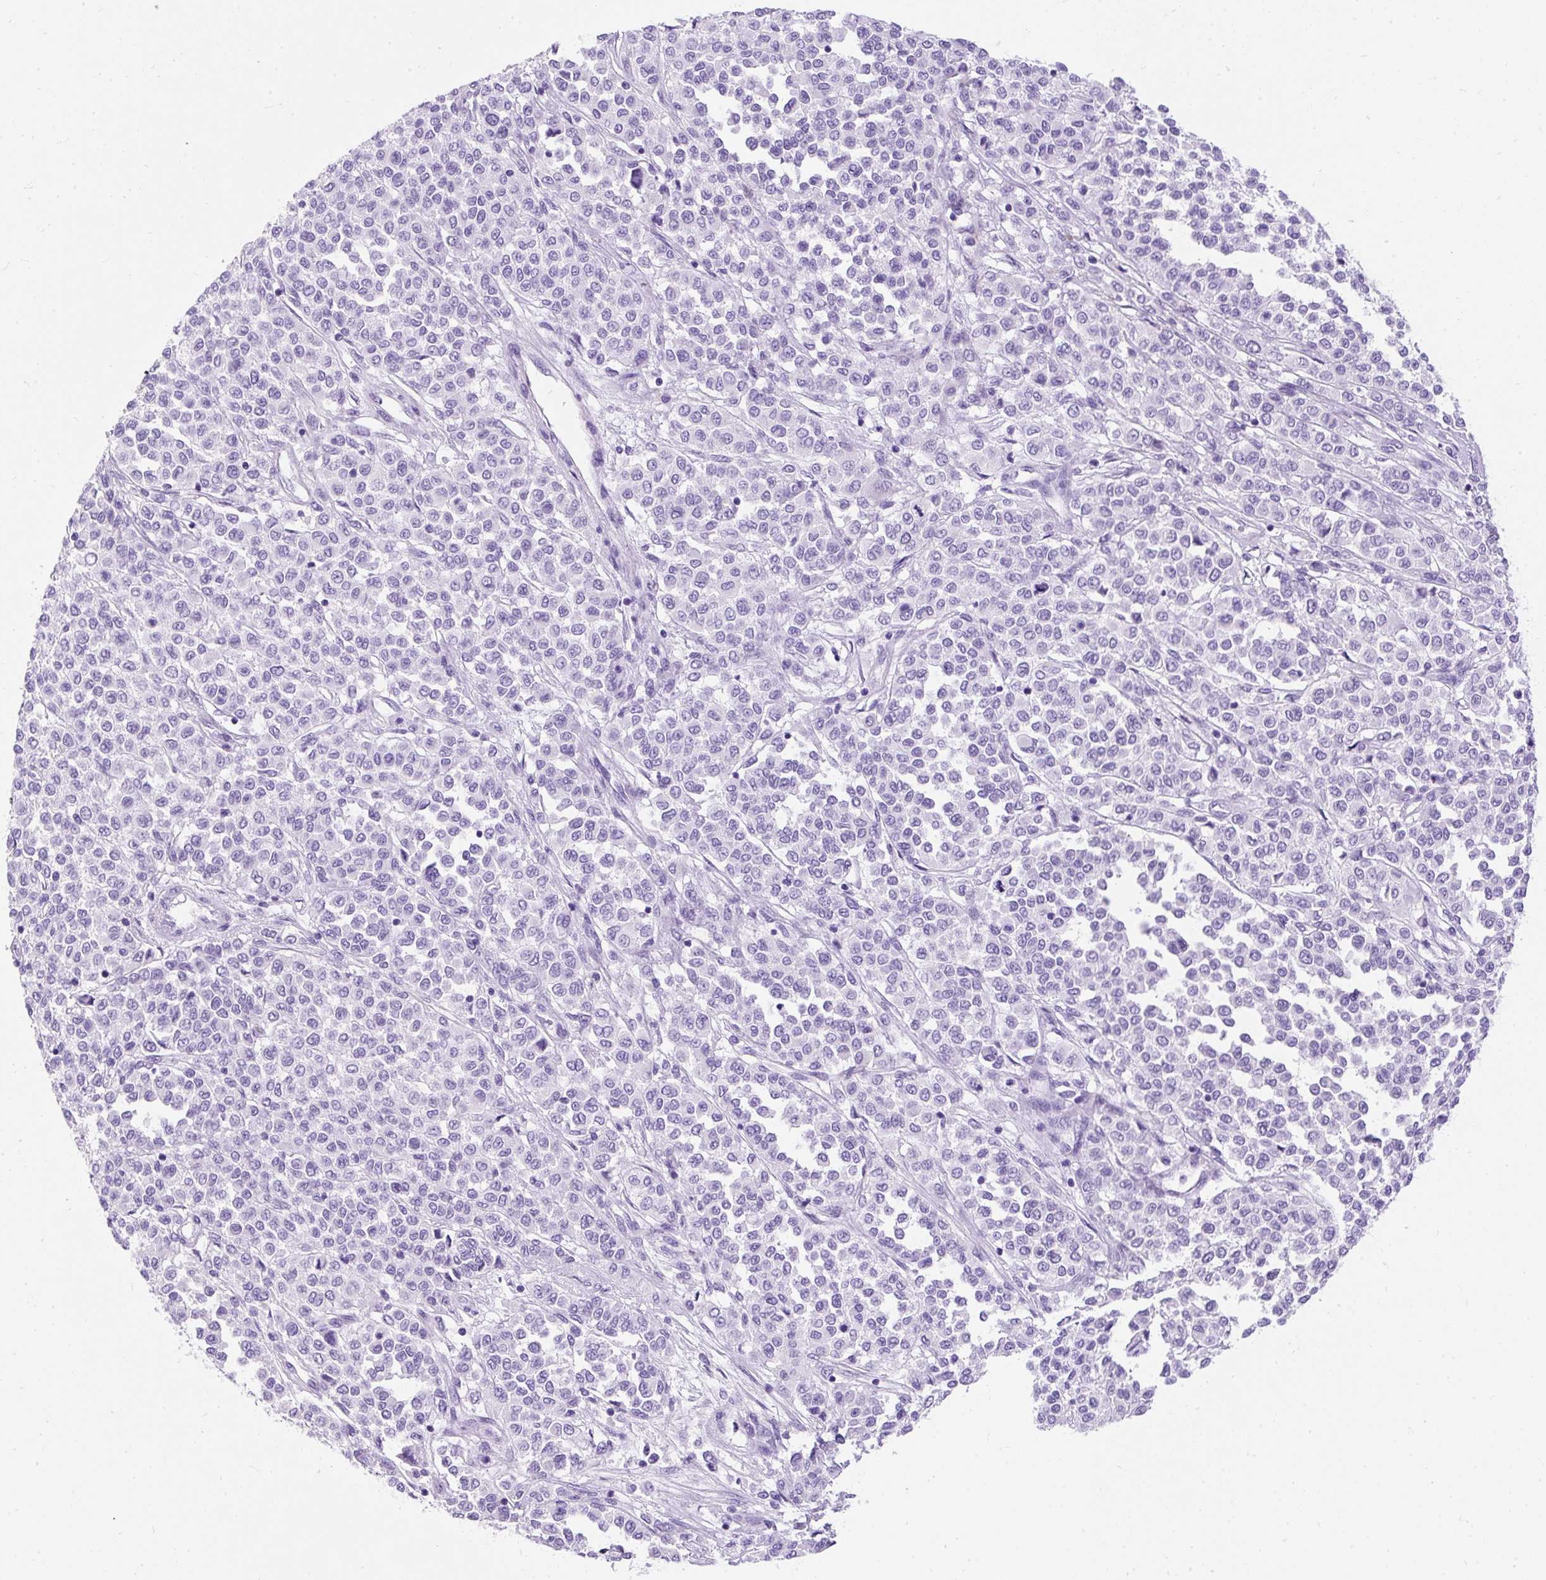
{"staining": {"intensity": "negative", "quantity": "none", "location": "none"}, "tissue": "melanoma", "cell_type": "Tumor cells", "image_type": "cancer", "snomed": [{"axis": "morphology", "description": "Malignant melanoma, Metastatic site"}, {"axis": "topography", "description": "Pancreas"}], "caption": "Tumor cells show no significant protein staining in melanoma. (DAB (3,3'-diaminobenzidine) immunohistochemistry (IHC) with hematoxylin counter stain).", "gene": "PVALB", "patient": {"sex": "female", "age": 30}}